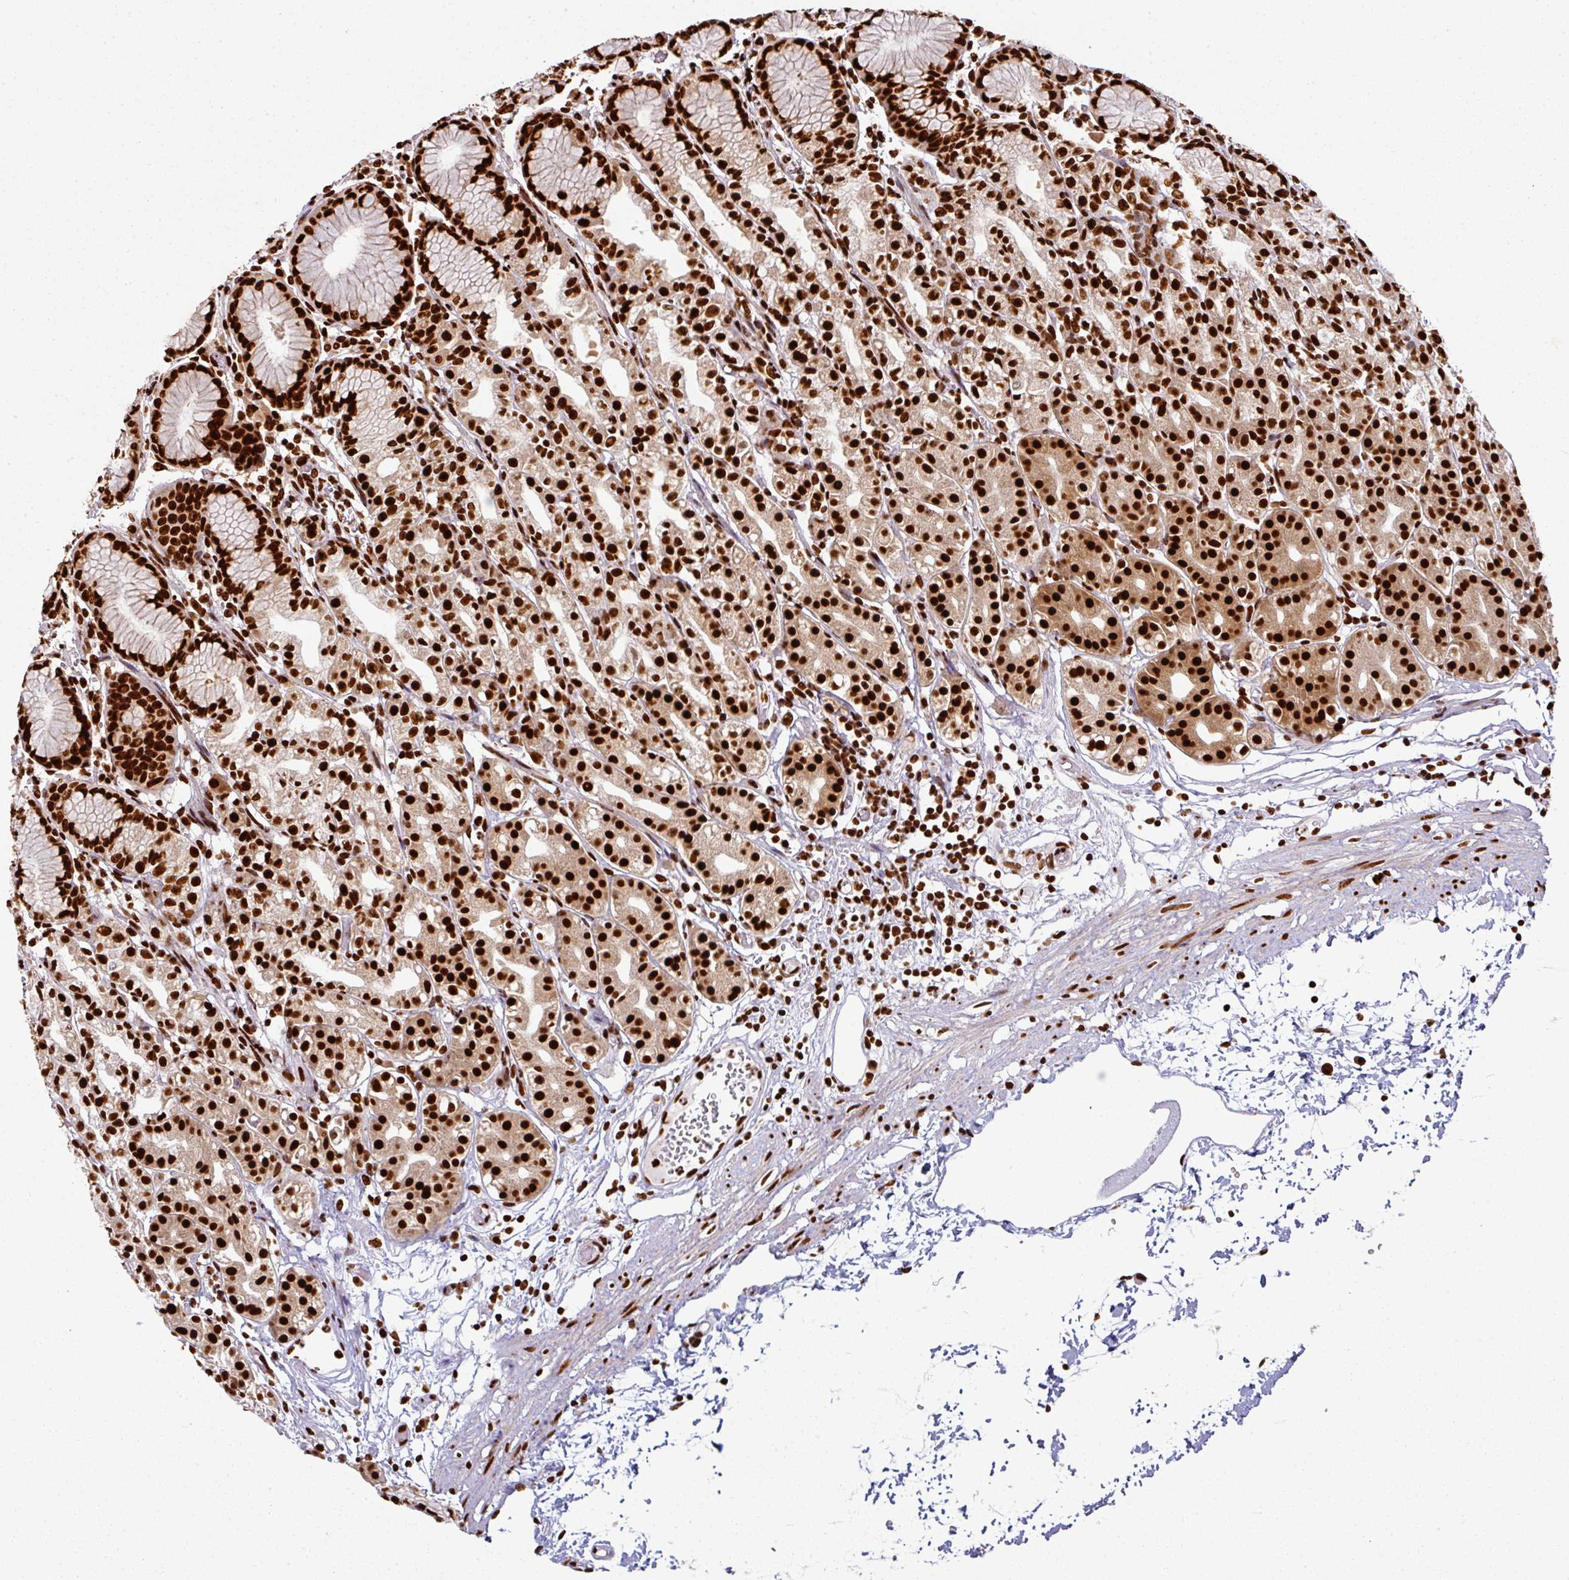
{"staining": {"intensity": "strong", "quantity": ">75%", "location": "cytoplasmic/membranous,nuclear"}, "tissue": "stomach", "cell_type": "Glandular cells", "image_type": "normal", "snomed": [{"axis": "morphology", "description": "Normal tissue, NOS"}, {"axis": "topography", "description": "Stomach"}], "caption": "Human stomach stained with a brown dye demonstrates strong cytoplasmic/membranous,nuclear positive positivity in about >75% of glandular cells.", "gene": "SIK3", "patient": {"sex": "female", "age": 57}}